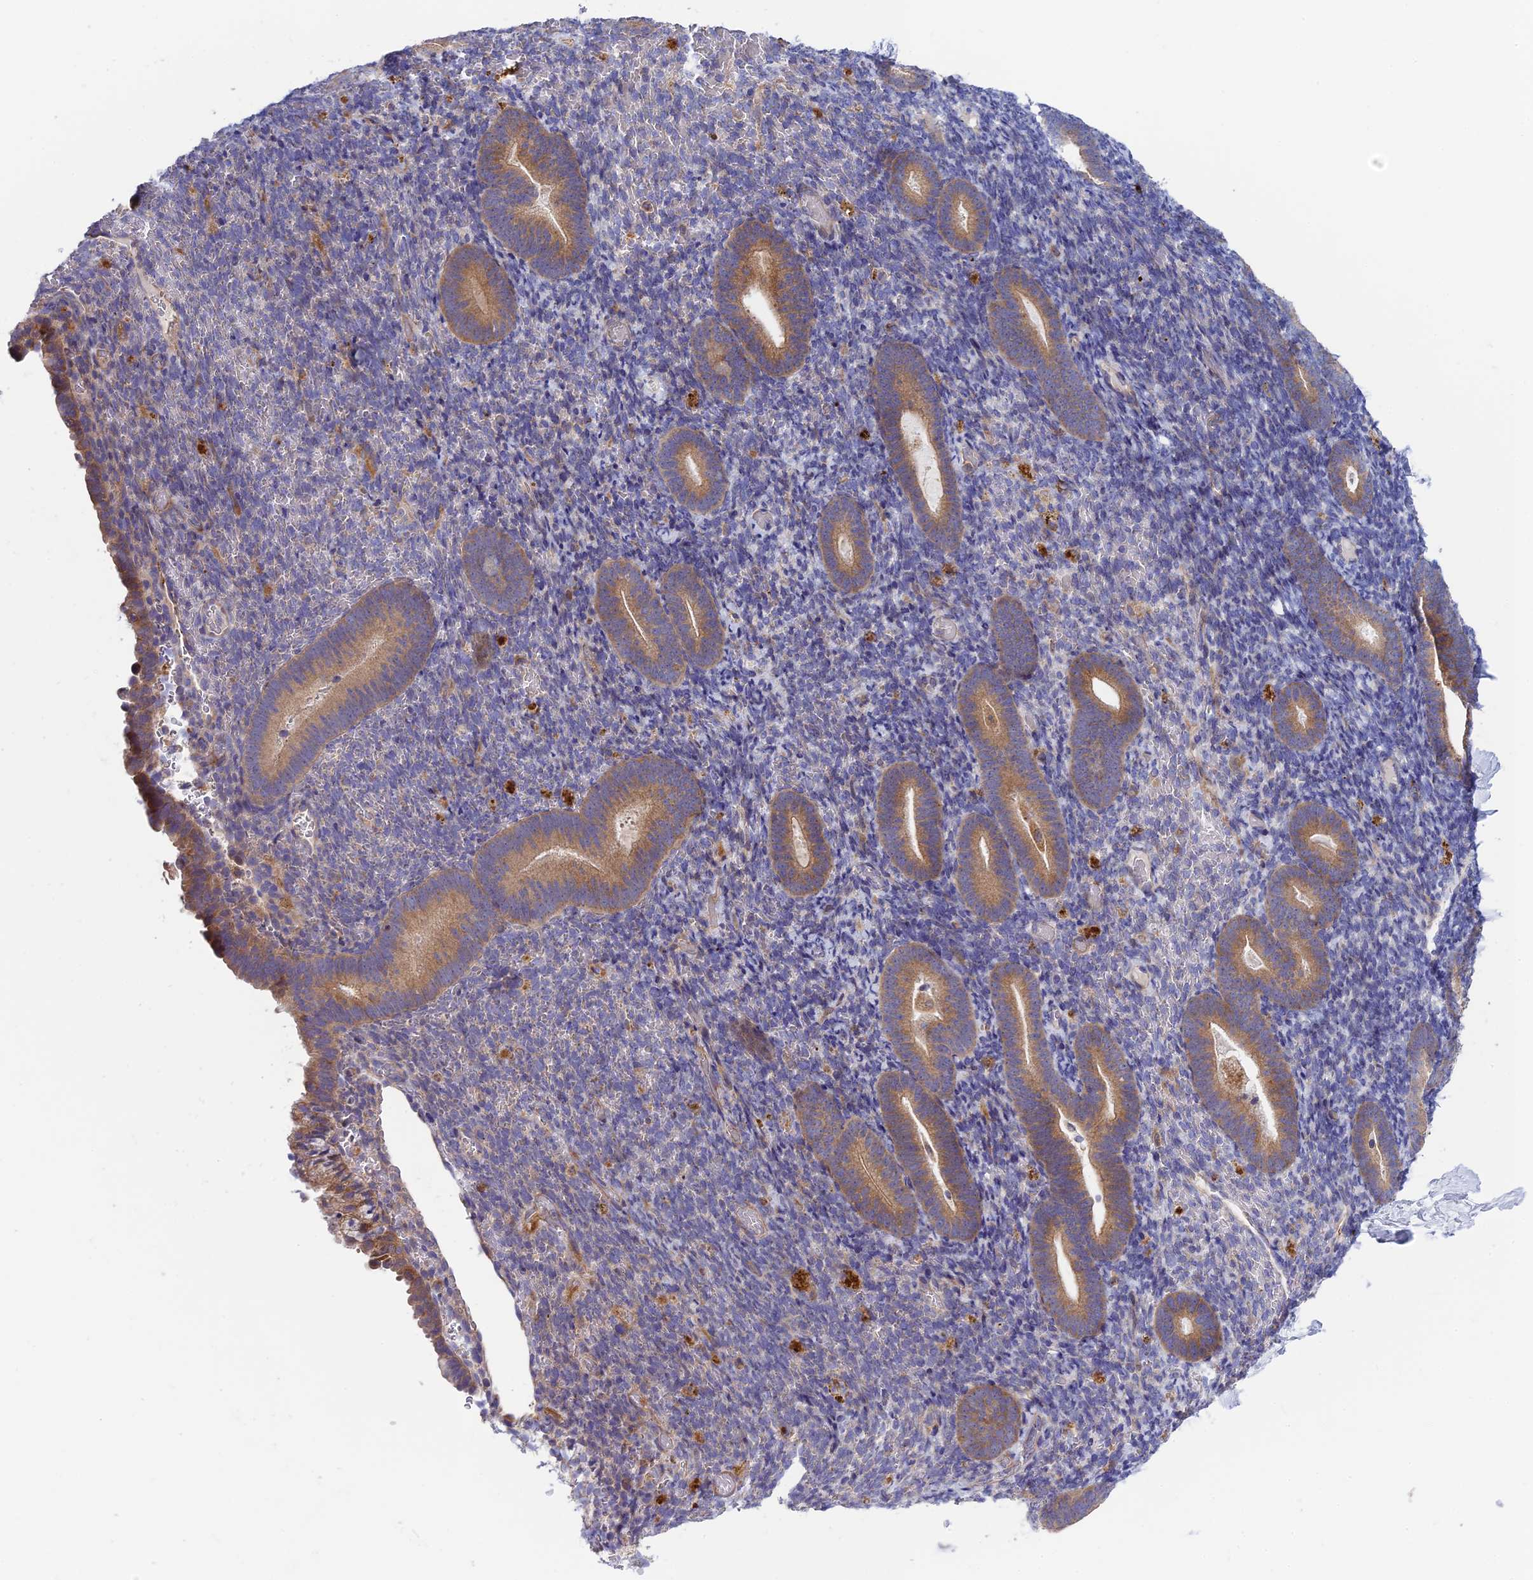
{"staining": {"intensity": "negative", "quantity": "none", "location": "none"}, "tissue": "endometrium", "cell_type": "Cells in endometrial stroma", "image_type": "normal", "snomed": [{"axis": "morphology", "description": "Normal tissue, NOS"}, {"axis": "topography", "description": "Endometrium"}], "caption": "Immunohistochemistry of normal endometrium exhibits no expression in cells in endometrial stroma.", "gene": "BLTP2", "patient": {"sex": "female", "age": 51}}